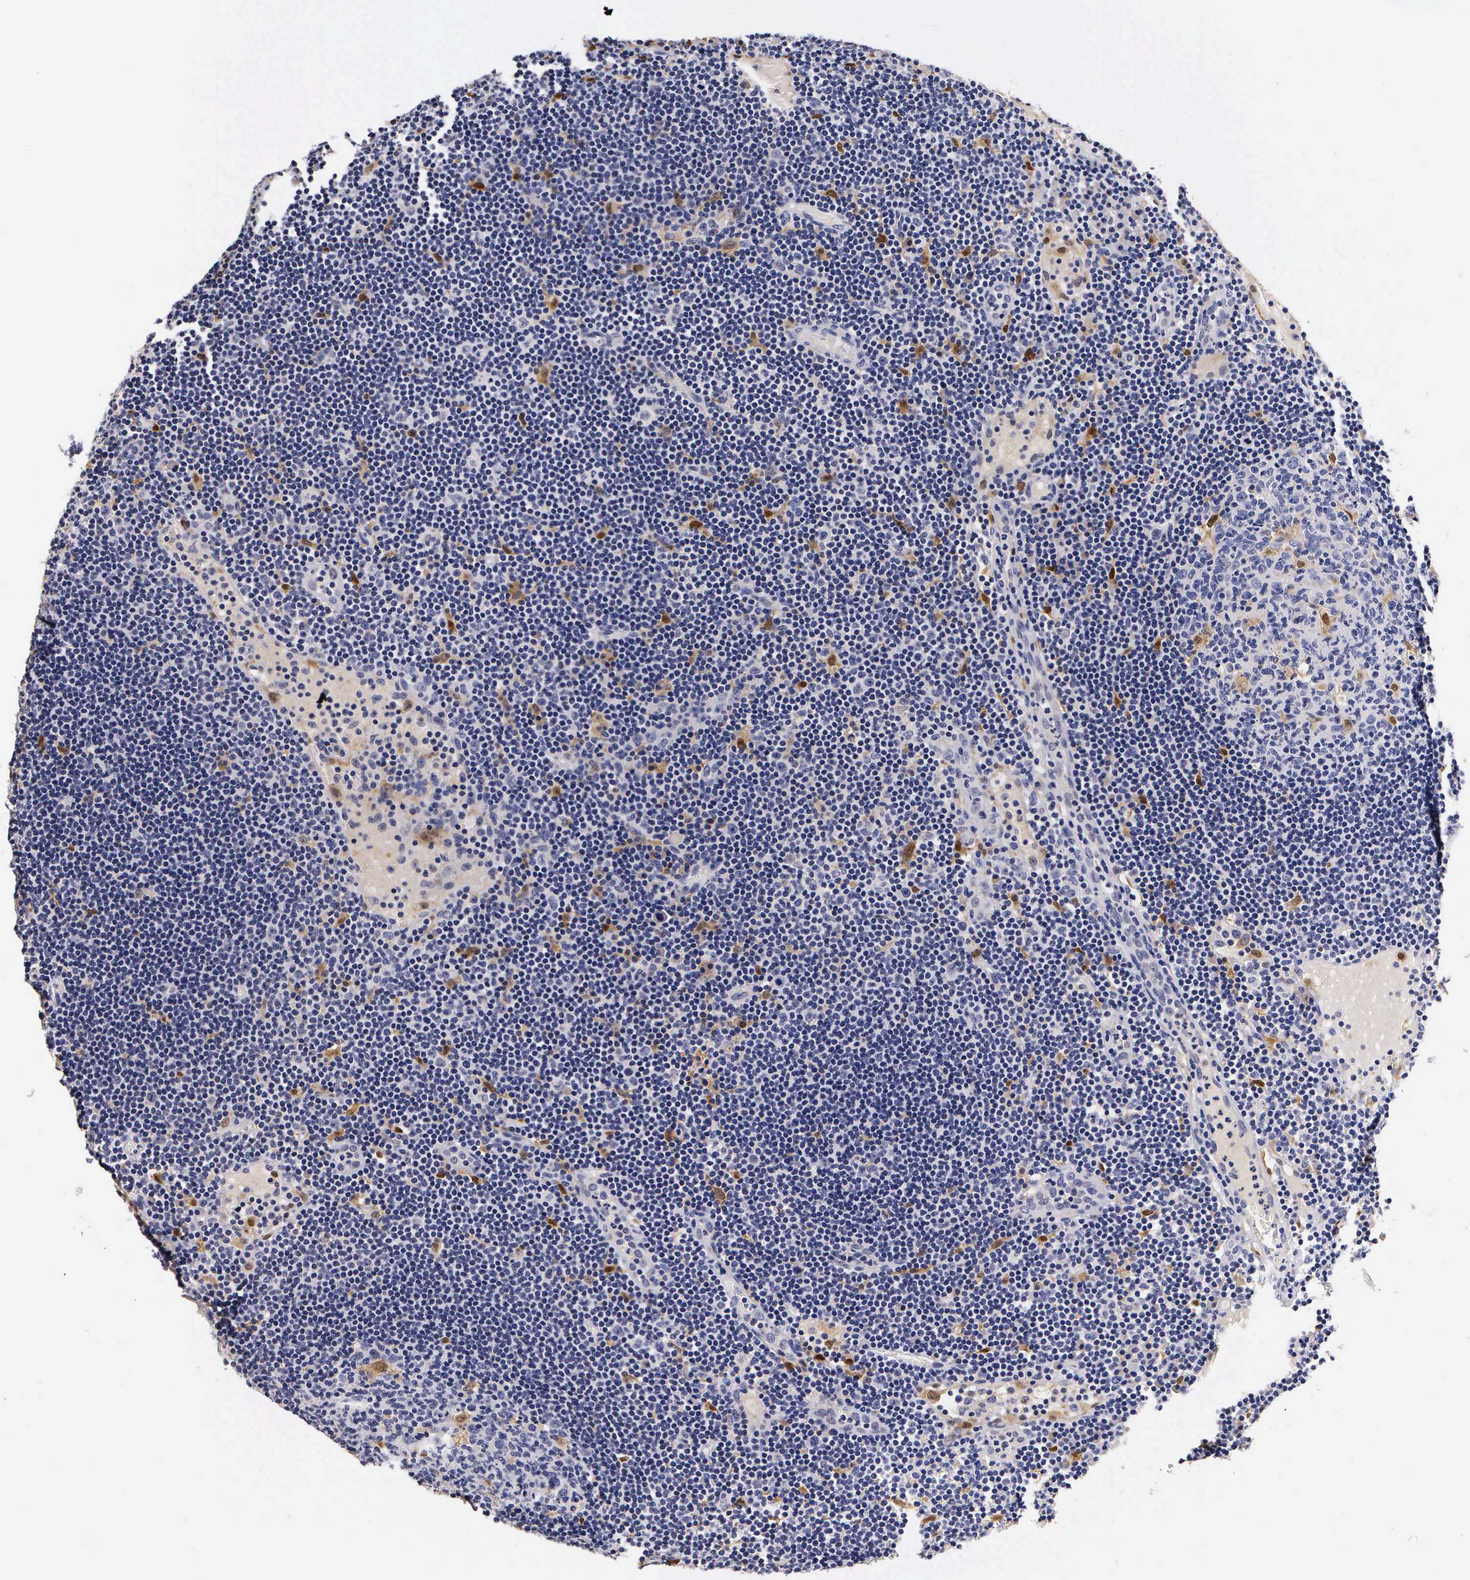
{"staining": {"intensity": "moderate", "quantity": "<25%", "location": "cytoplasmic/membranous,nuclear"}, "tissue": "lymph node", "cell_type": "Germinal center cells", "image_type": "normal", "snomed": [{"axis": "morphology", "description": "Normal tissue, NOS"}, {"axis": "topography", "description": "Lymph node"}], "caption": "Protein staining shows moderate cytoplasmic/membranous,nuclear staining in about <25% of germinal center cells in benign lymph node. The protein of interest is stained brown, and the nuclei are stained in blue (DAB IHC with brightfield microscopy, high magnification).", "gene": "RENBP", "patient": {"sex": "male", "age": 54}}